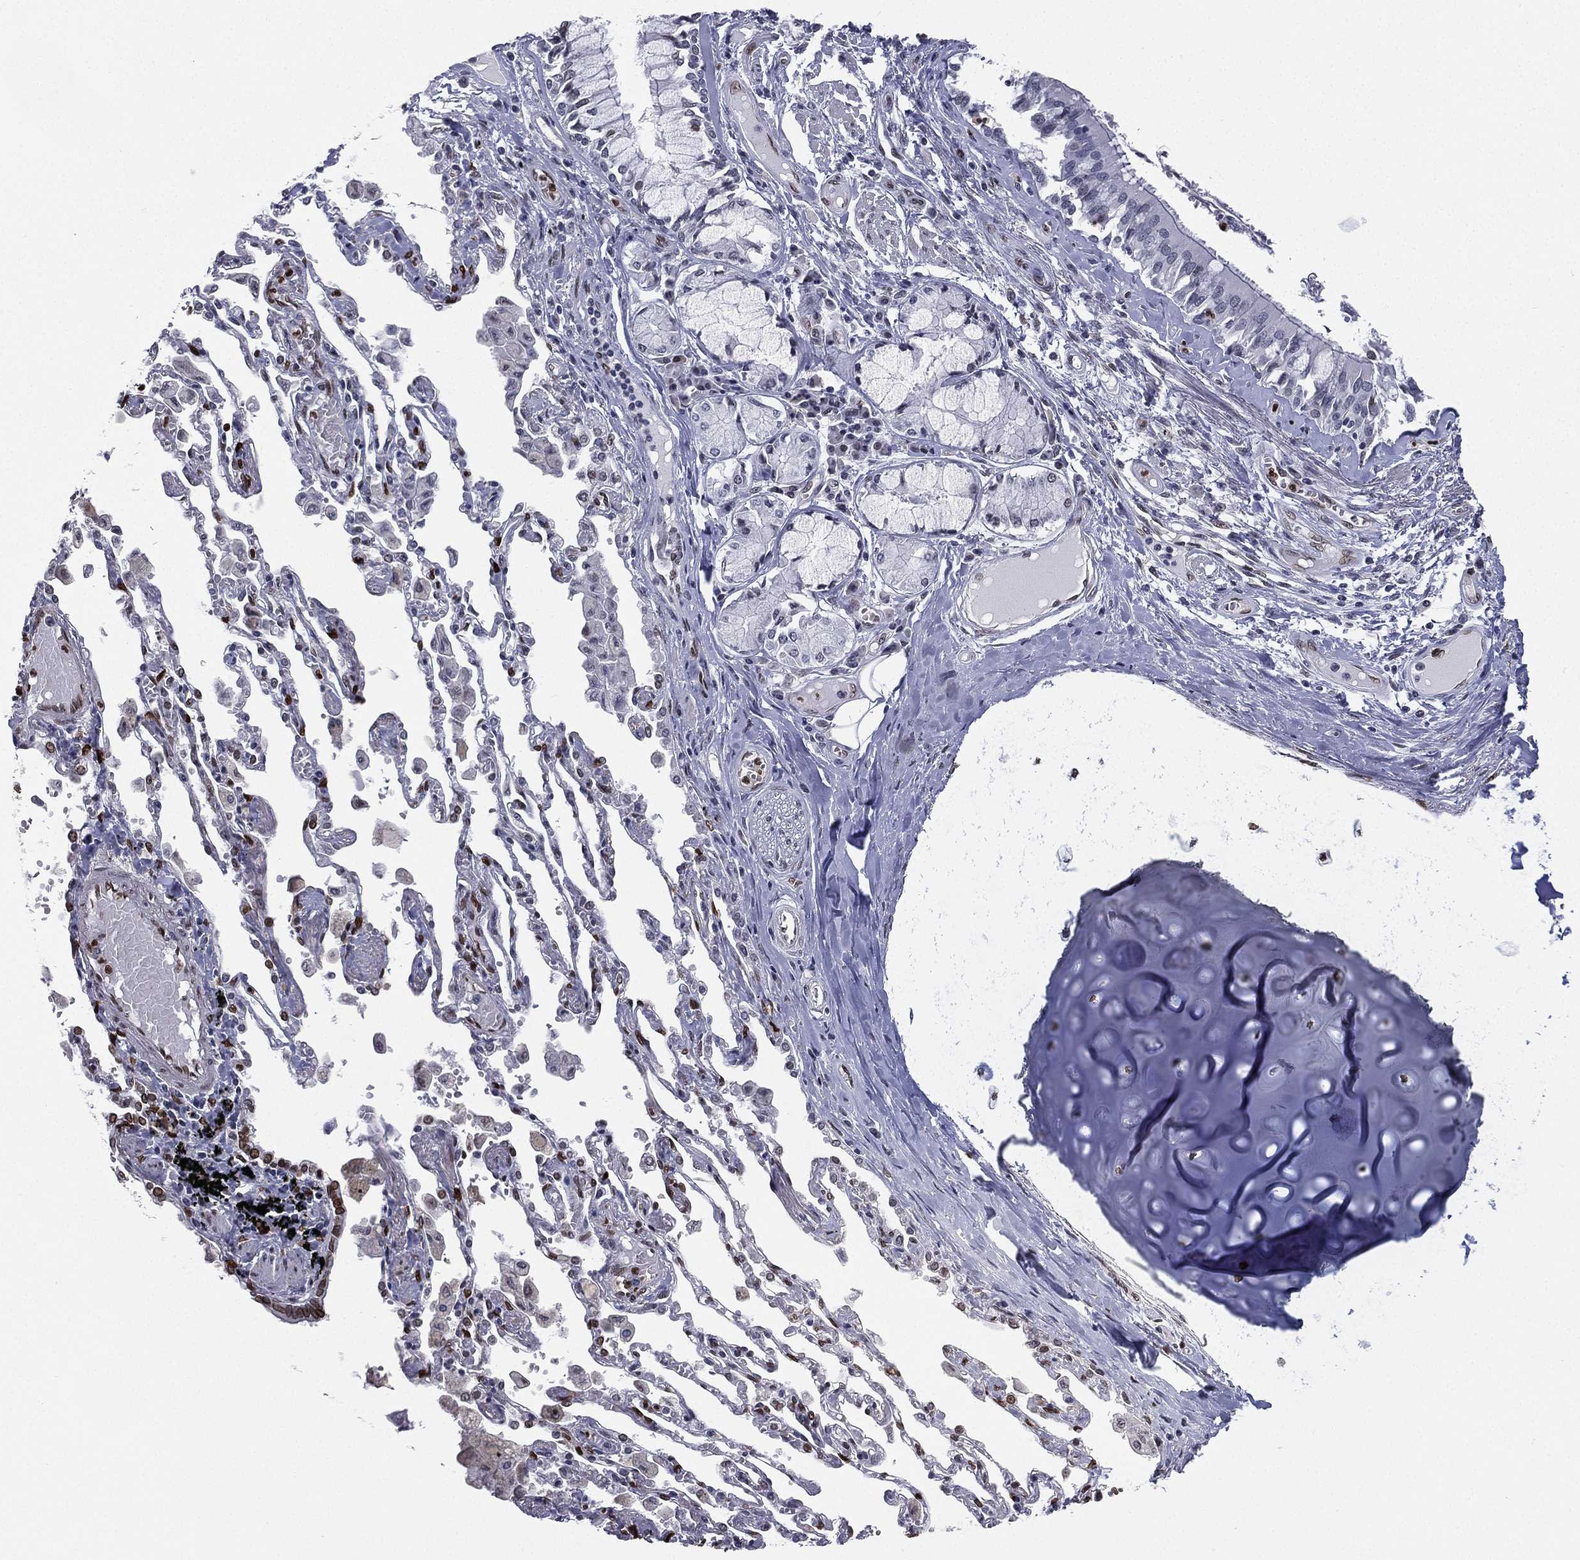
{"staining": {"intensity": "strong", "quantity": "25%-75%", "location": "cytoplasmic/membranous,nuclear"}, "tissue": "bronchus", "cell_type": "Respiratory epithelial cells", "image_type": "normal", "snomed": [{"axis": "morphology", "description": "Normal tissue, NOS"}, {"axis": "morphology", "description": "Squamous cell carcinoma, NOS"}, {"axis": "topography", "description": "Cartilage tissue"}, {"axis": "topography", "description": "Bronchus"}, {"axis": "topography", "description": "Lung"}], "caption": "Bronchus stained with DAB IHC shows high levels of strong cytoplasmic/membranous,nuclear expression in approximately 25%-75% of respiratory epithelial cells.", "gene": "LMNB1", "patient": {"sex": "female", "age": 49}}